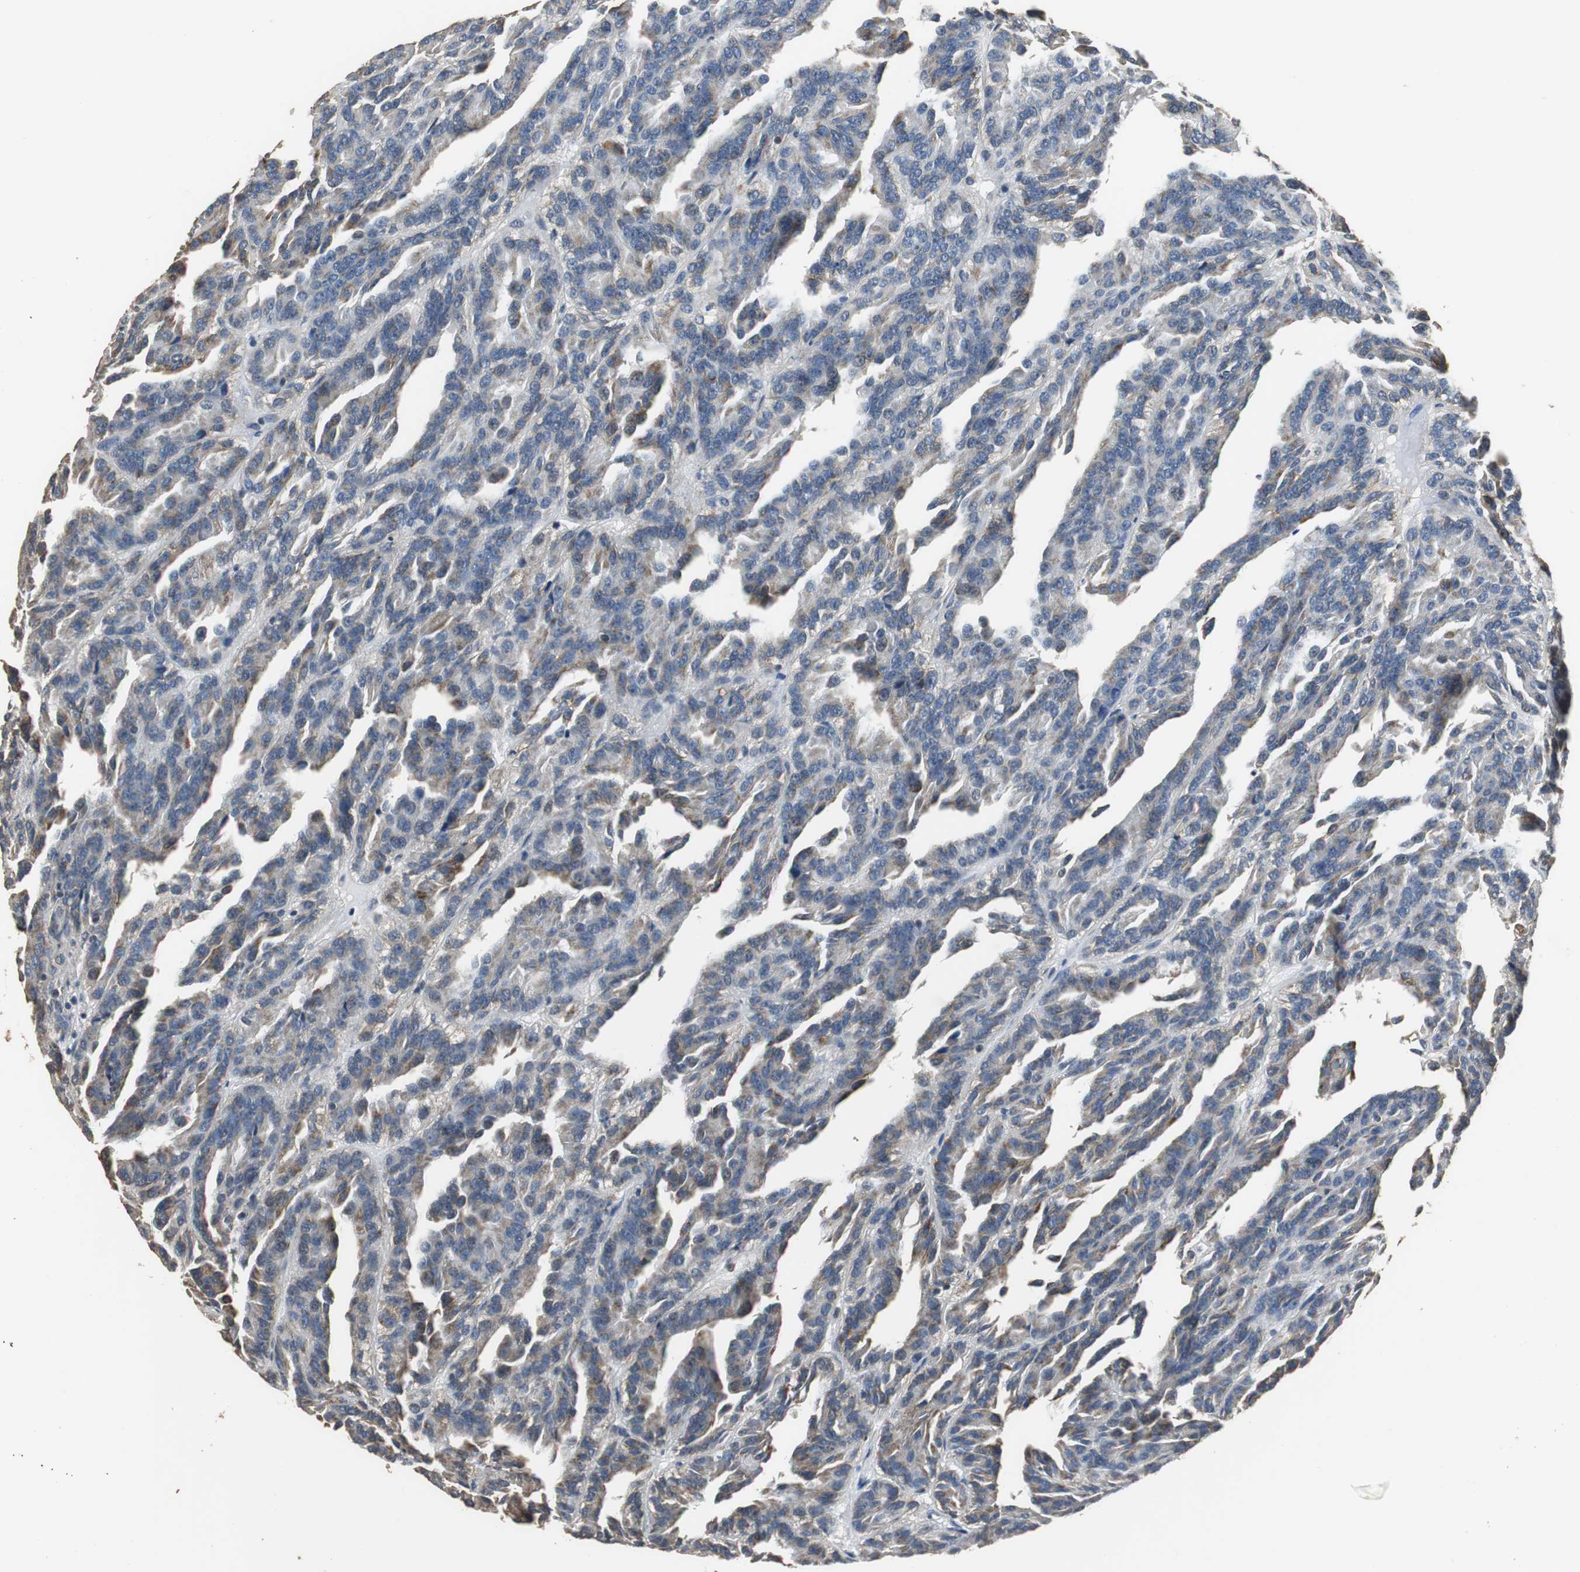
{"staining": {"intensity": "moderate", "quantity": "25%-75%", "location": "cytoplasmic/membranous"}, "tissue": "renal cancer", "cell_type": "Tumor cells", "image_type": "cancer", "snomed": [{"axis": "morphology", "description": "Adenocarcinoma, NOS"}, {"axis": "topography", "description": "Kidney"}], "caption": "Adenocarcinoma (renal) stained with DAB (3,3'-diaminobenzidine) immunohistochemistry exhibits medium levels of moderate cytoplasmic/membranous expression in approximately 25%-75% of tumor cells.", "gene": "HMGCL", "patient": {"sex": "male", "age": 46}}